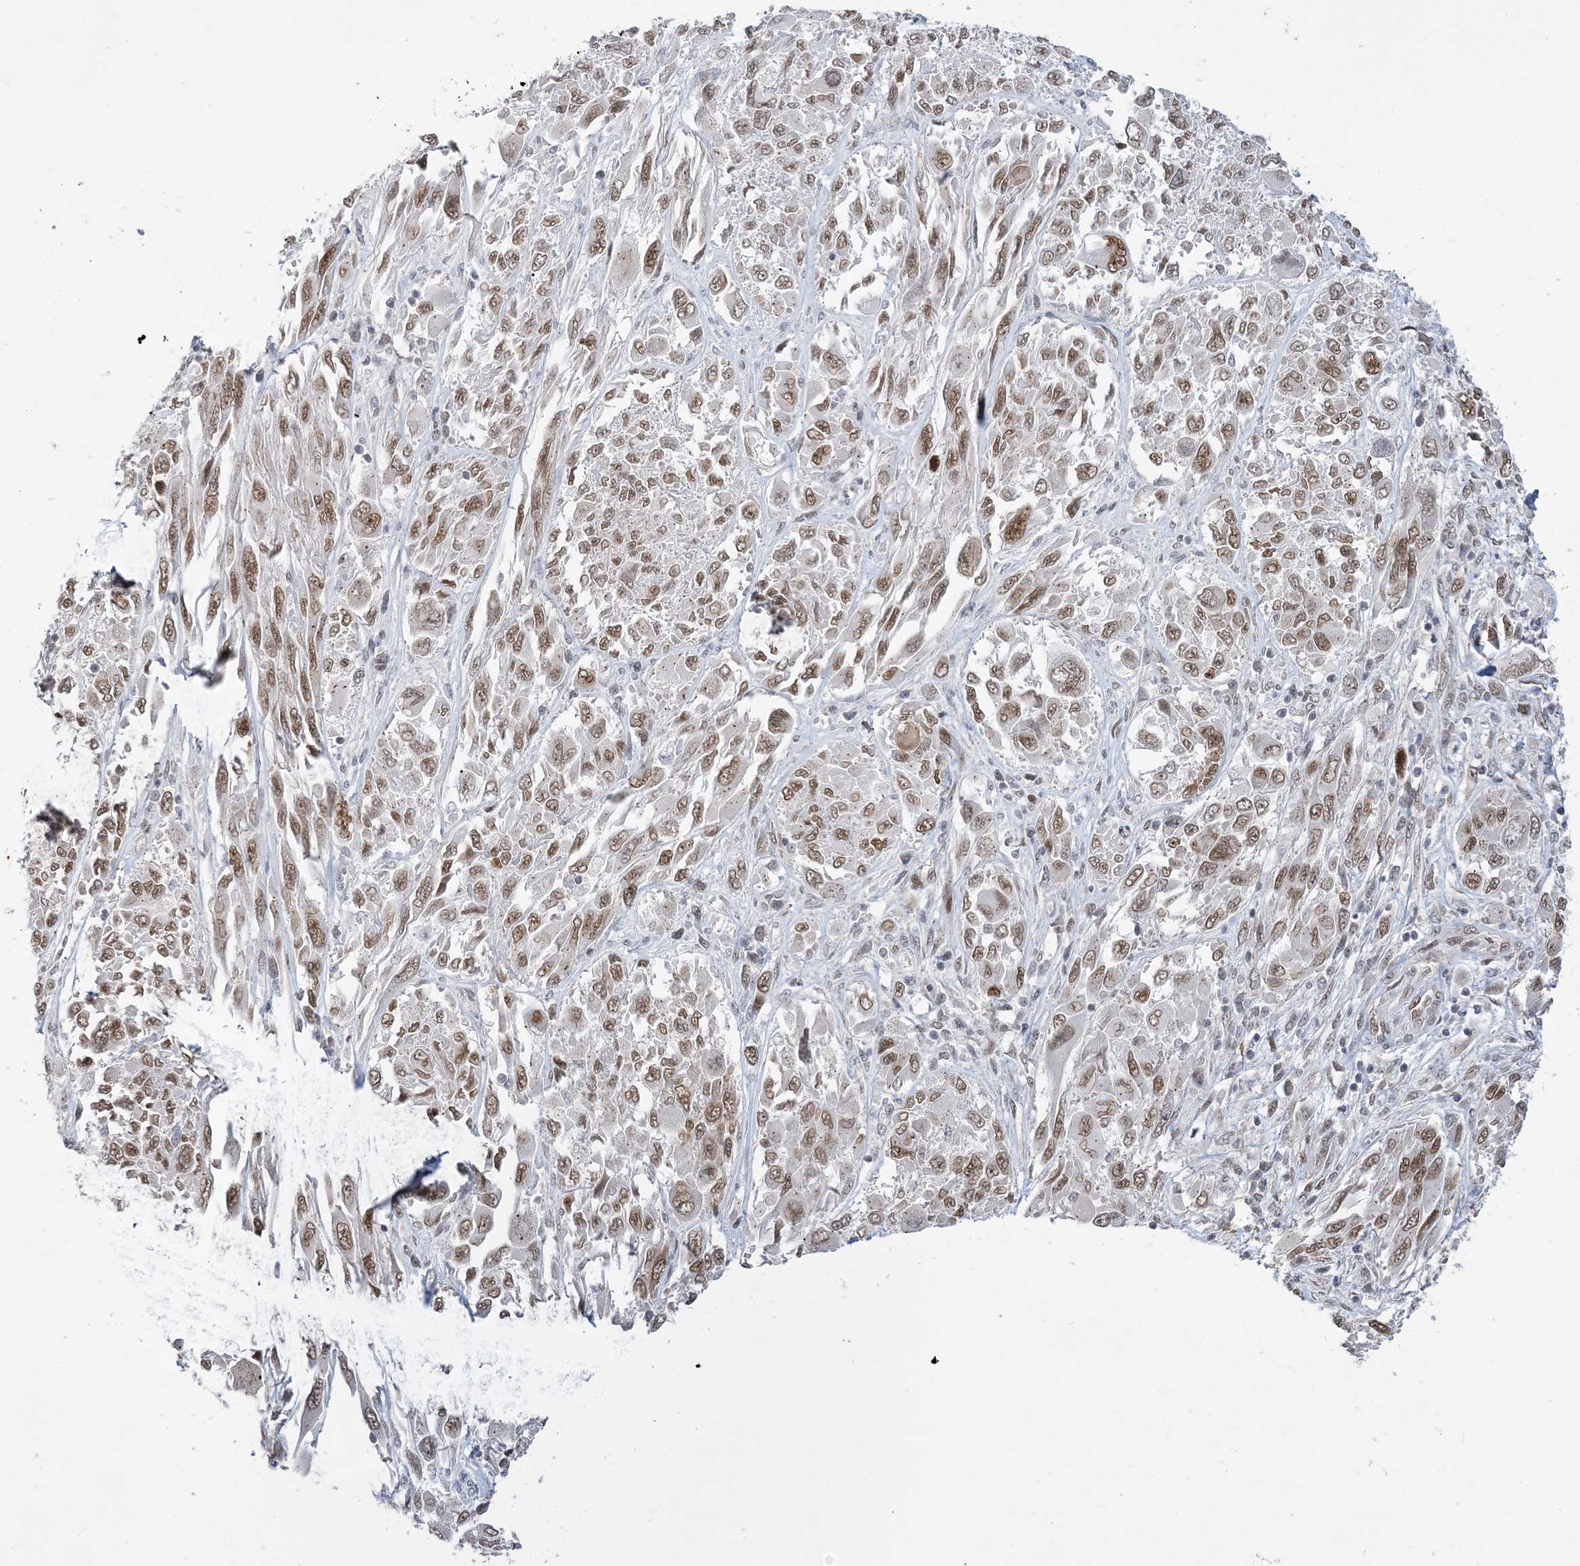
{"staining": {"intensity": "moderate", "quantity": ">75%", "location": "nuclear"}, "tissue": "melanoma", "cell_type": "Tumor cells", "image_type": "cancer", "snomed": [{"axis": "morphology", "description": "Malignant melanoma, NOS"}, {"axis": "topography", "description": "Skin"}], "caption": "This photomicrograph displays immunohistochemistry staining of malignant melanoma, with medium moderate nuclear expression in about >75% of tumor cells.", "gene": "WAC", "patient": {"sex": "female", "age": 91}}